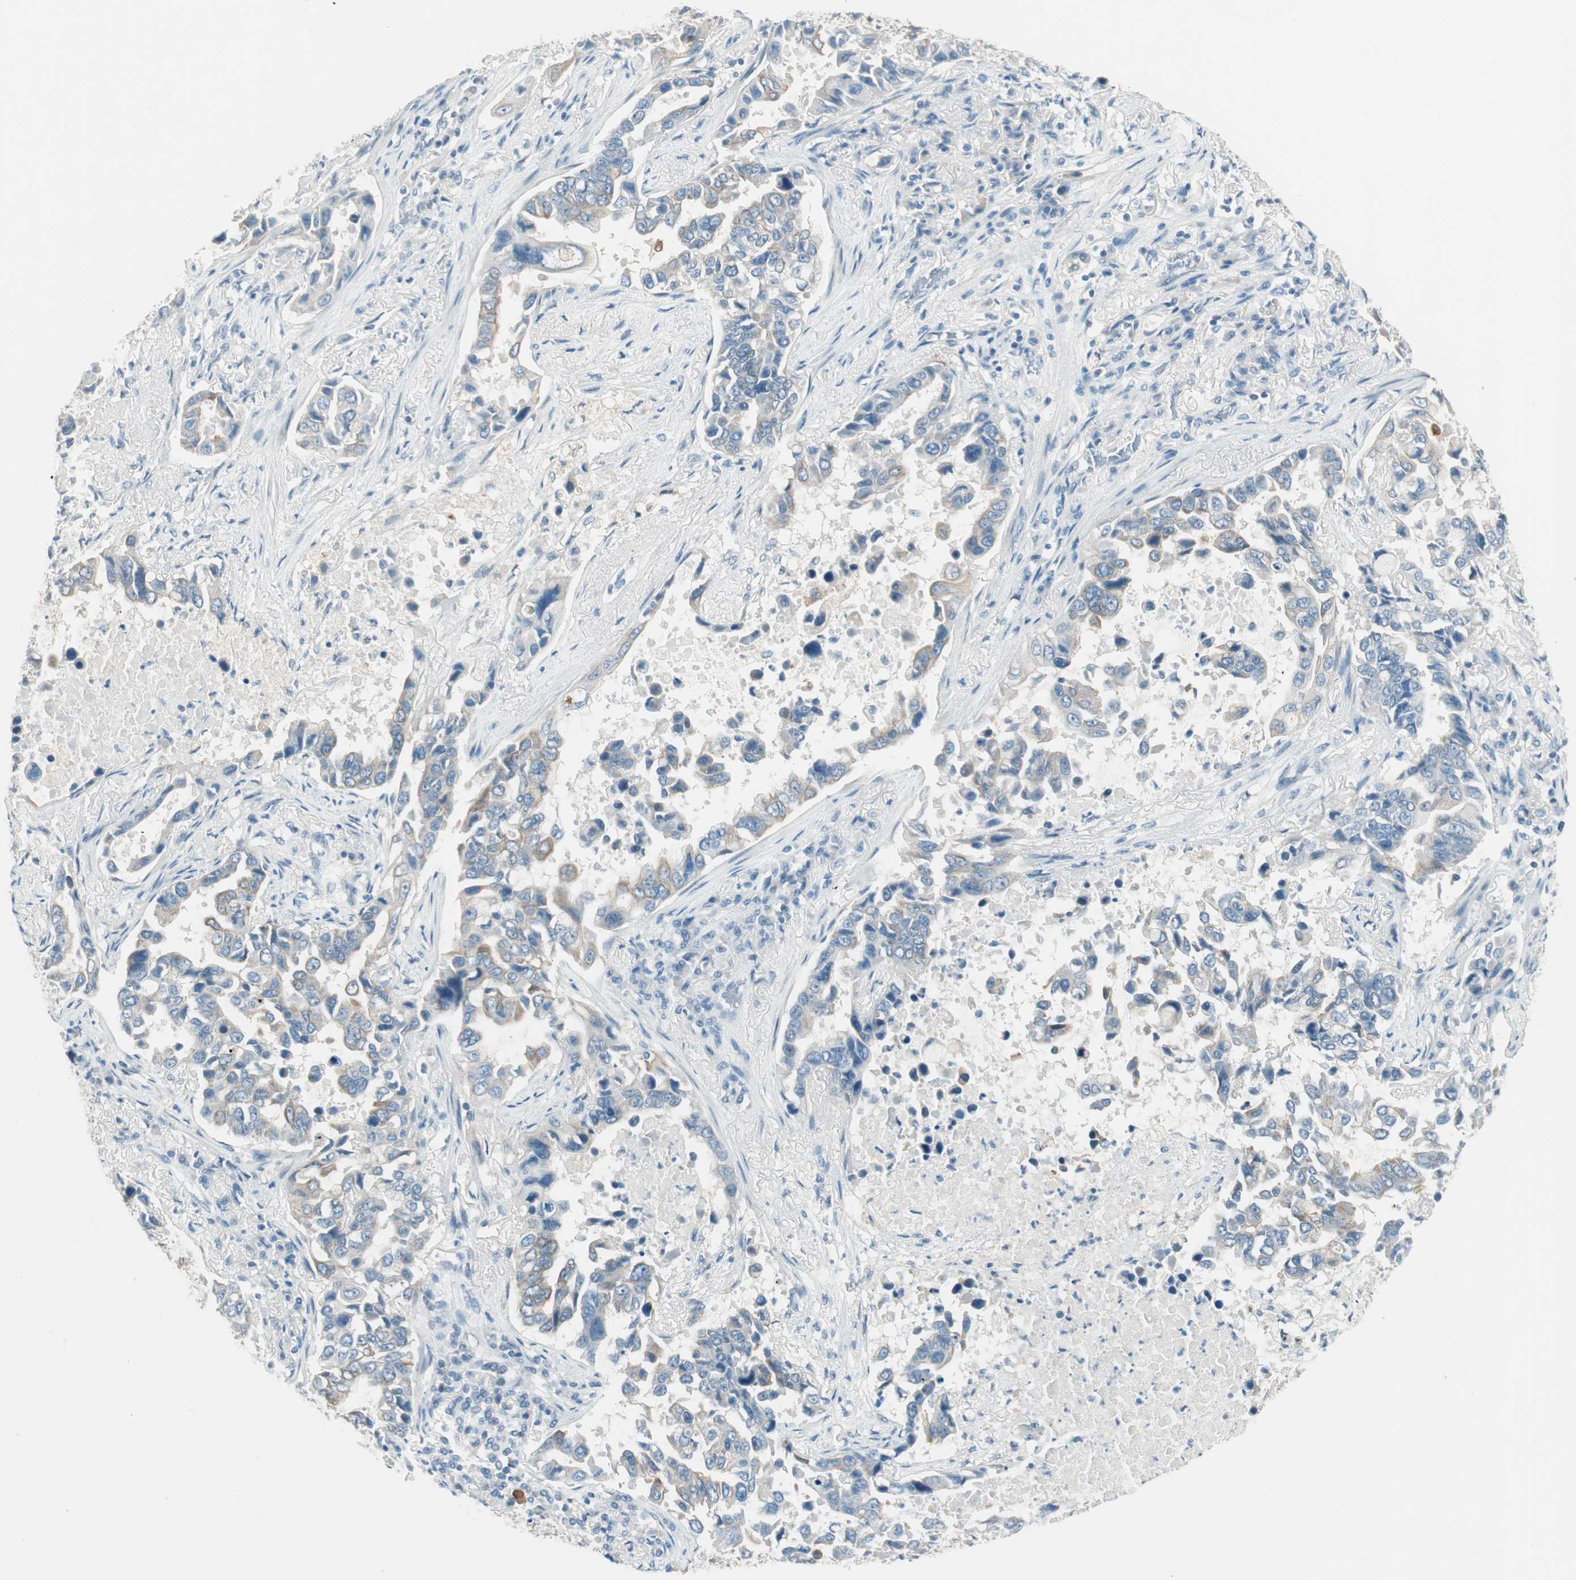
{"staining": {"intensity": "weak", "quantity": "<25%", "location": "cytoplasmic/membranous"}, "tissue": "lung cancer", "cell_type": "Tumor cells", "image_type": "cancer", "snomed": [{"axis": "morphology", "description": "Adenocarcinoma, NOS"}, {"axis": "topography", "description": "Lung"}], "caption": "The IHC photomicrograph has no significant staining in tumor cells of adenocarcinoma (lung) tissue.", "gene": "GNAO1", "patient": {"sex": "male", "age": 64}}